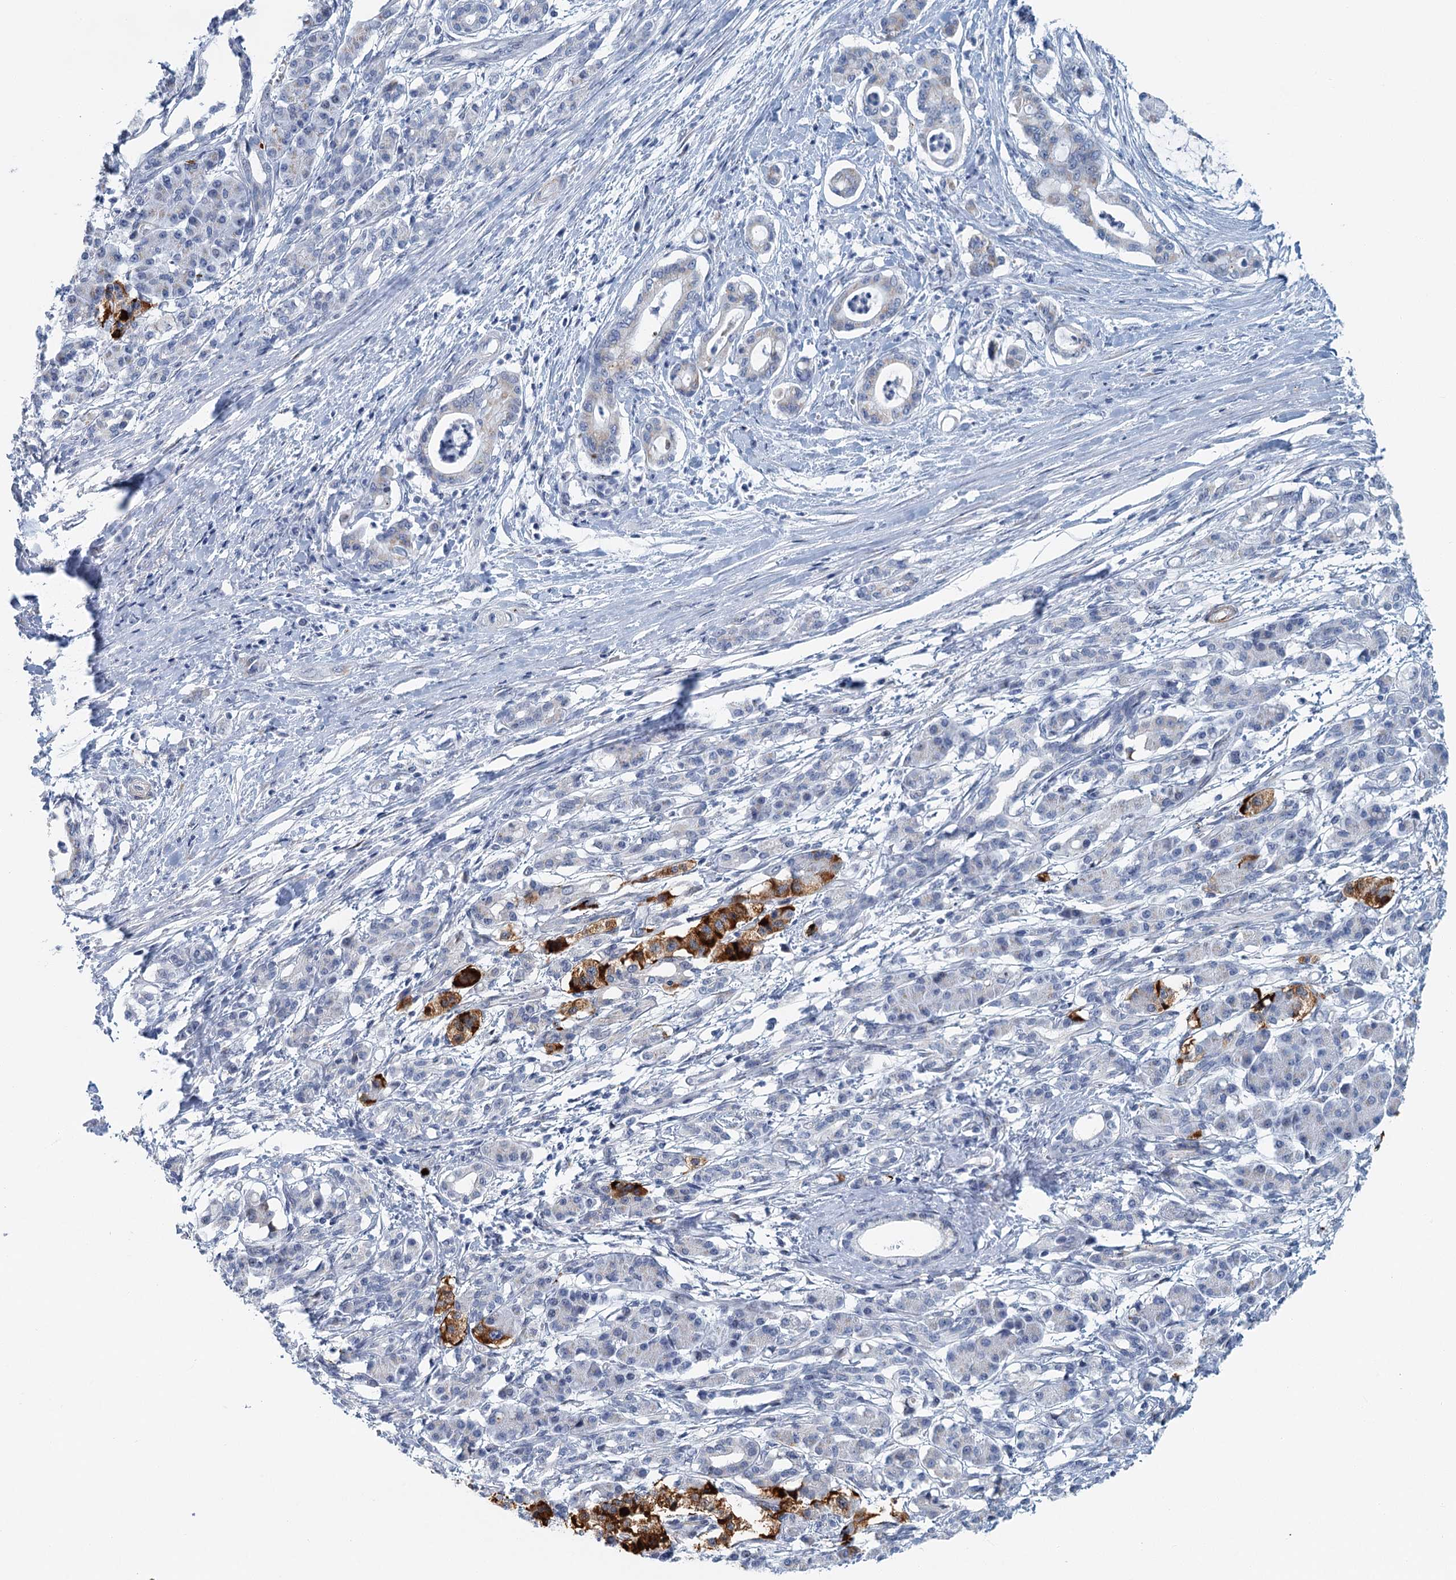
{"staining": {"intensity": "negative", "quantity": "none", "location": "none"}, "tissue": "pancreatic cancer", "cell_type": "Tumor cells", "image_type": "cancer", "snomed": [{"axis": "morphology", "description": "Adenocarcinoma, NOS"}, {"axis": "topography", "description": "Pancreas"}], "caption": "IHC histopathology image of neoplastic tissue: adenocarcinoma (pancreatic) stained with DAB demonstrates no significant protein staining in tumor cells.", "gene": "ZNF527", "patient": {"sex": "female", "age": 55}}